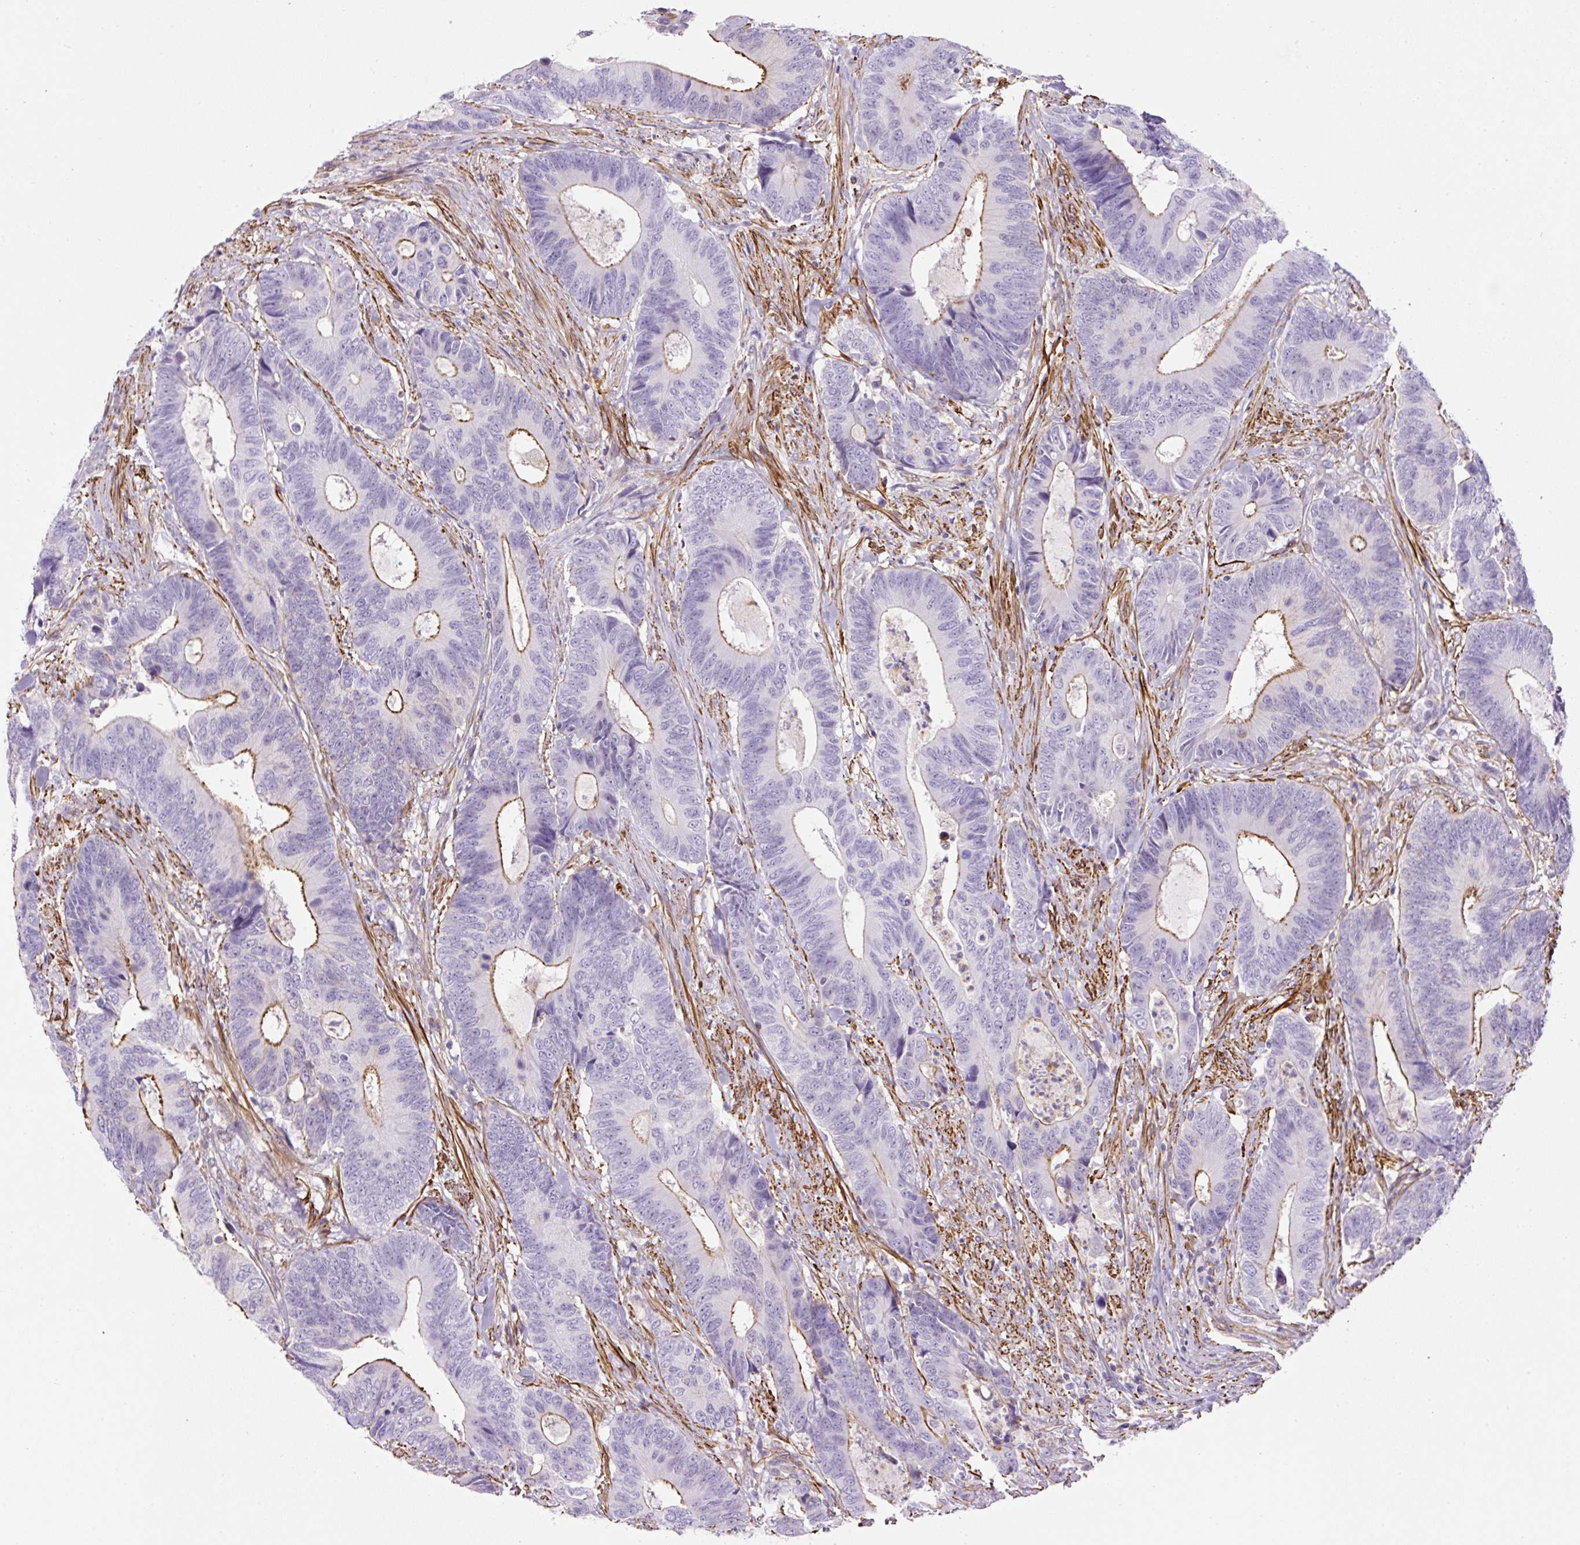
{"staining": {"intensity": "moderate", "quantity": "<25%", "location": "cytoplasmic/membranous"}, "tissue": "colorectal cancer", "cell_type": "Tumor cells", "image_type": "cancer", "snomed": [{"axis": "morphology", "description": "Adenocarcinoma, NOS"}, {"axis": "topography", "description": "Colon"}], "caption": "IHC (DAB (3,3'-diaminobenzidine)) staining of human colorectal cancer (adenocarcinoma) exhibits moderate cytoplasmic/membranous protein positivity in about <25% of tumor cells.", "gene": "B3GALT5", "patient": {"sex": "male", "age": 87}}